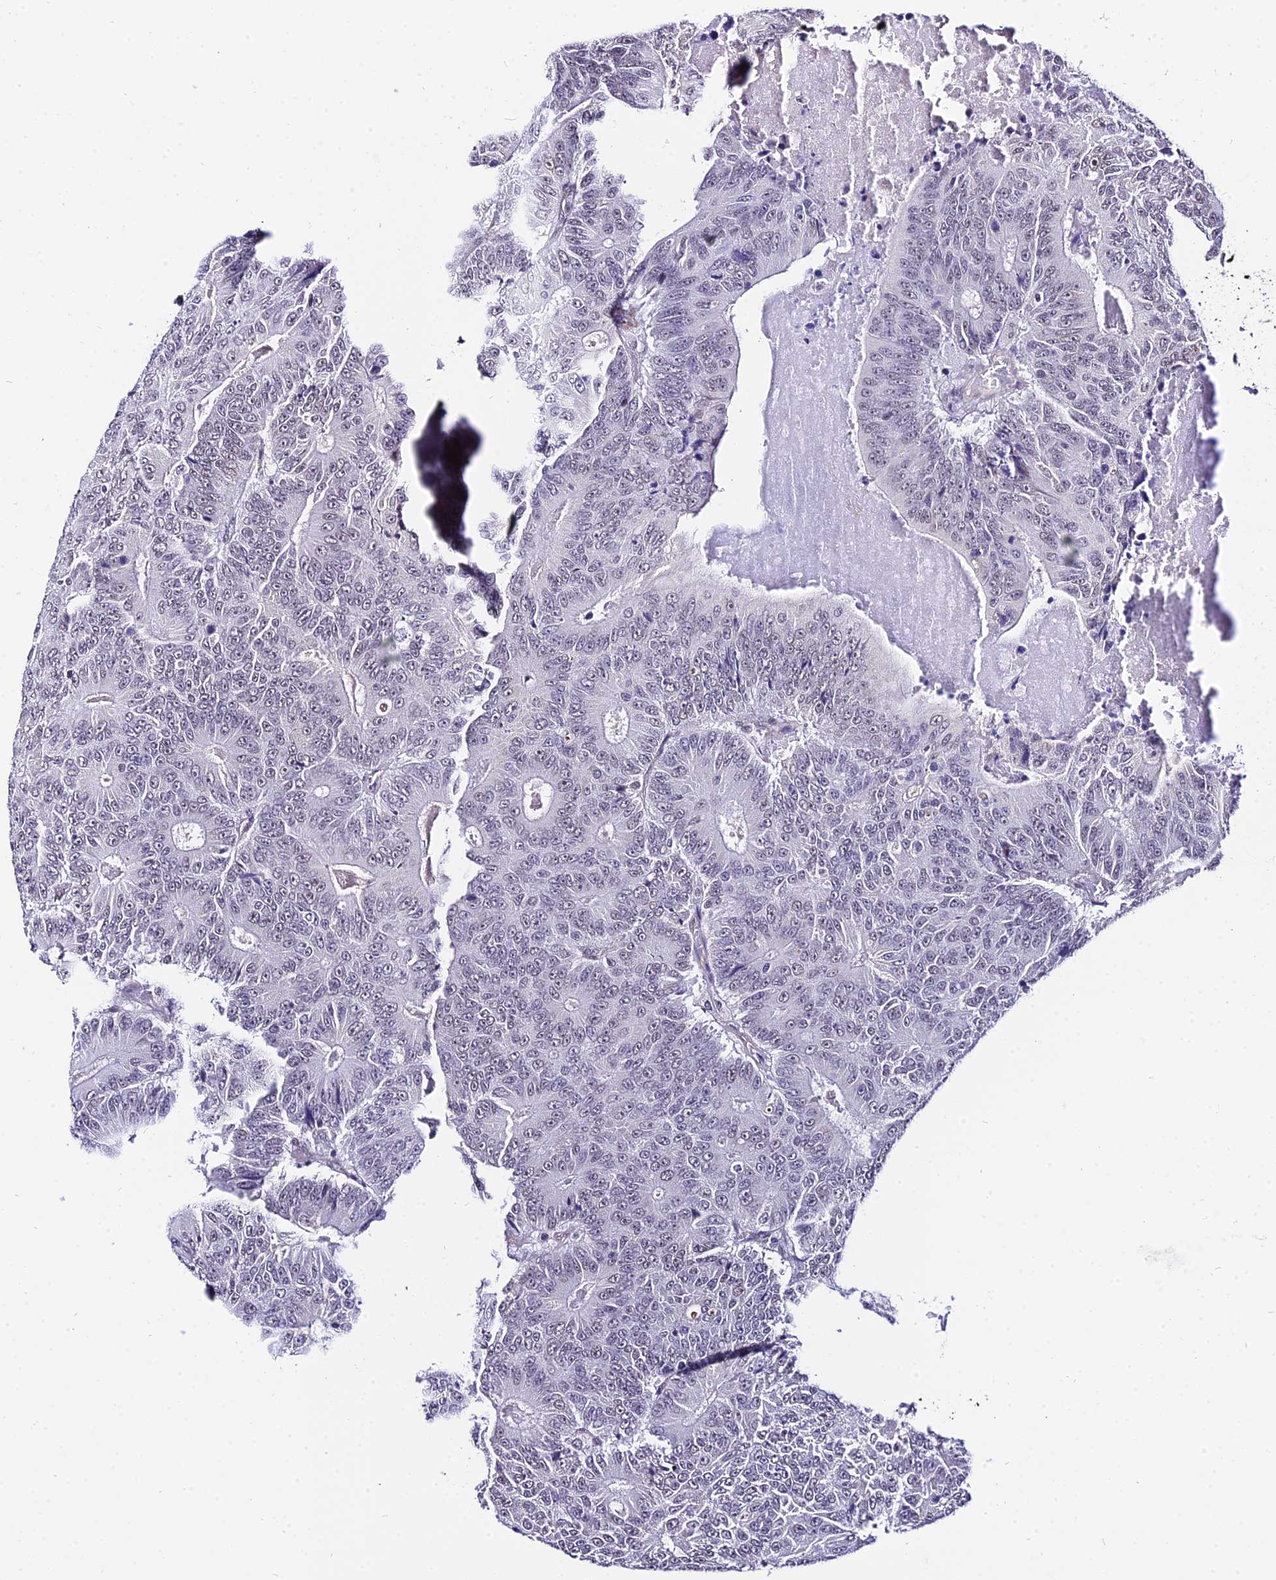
{"staining": {"intensity": "negative", "quantity": "none", "location": "none"}, "tissue": "colorectal cancer", "cell_type": "Tumor cells", "image_type": "cancer", "snomed": [{"axis": "morphology", "description": "Adenocarcinoma, NOS"}, {"axis": "topography", "description": "Colon"}], "caption": "IHC photomicrograph of human adenocarcinoma (colorectal) stained for a protein (brown), which shows no expression in tumor cells.", "gene": "POLR2I", "patient": {"sex": "male", "age": 83}}